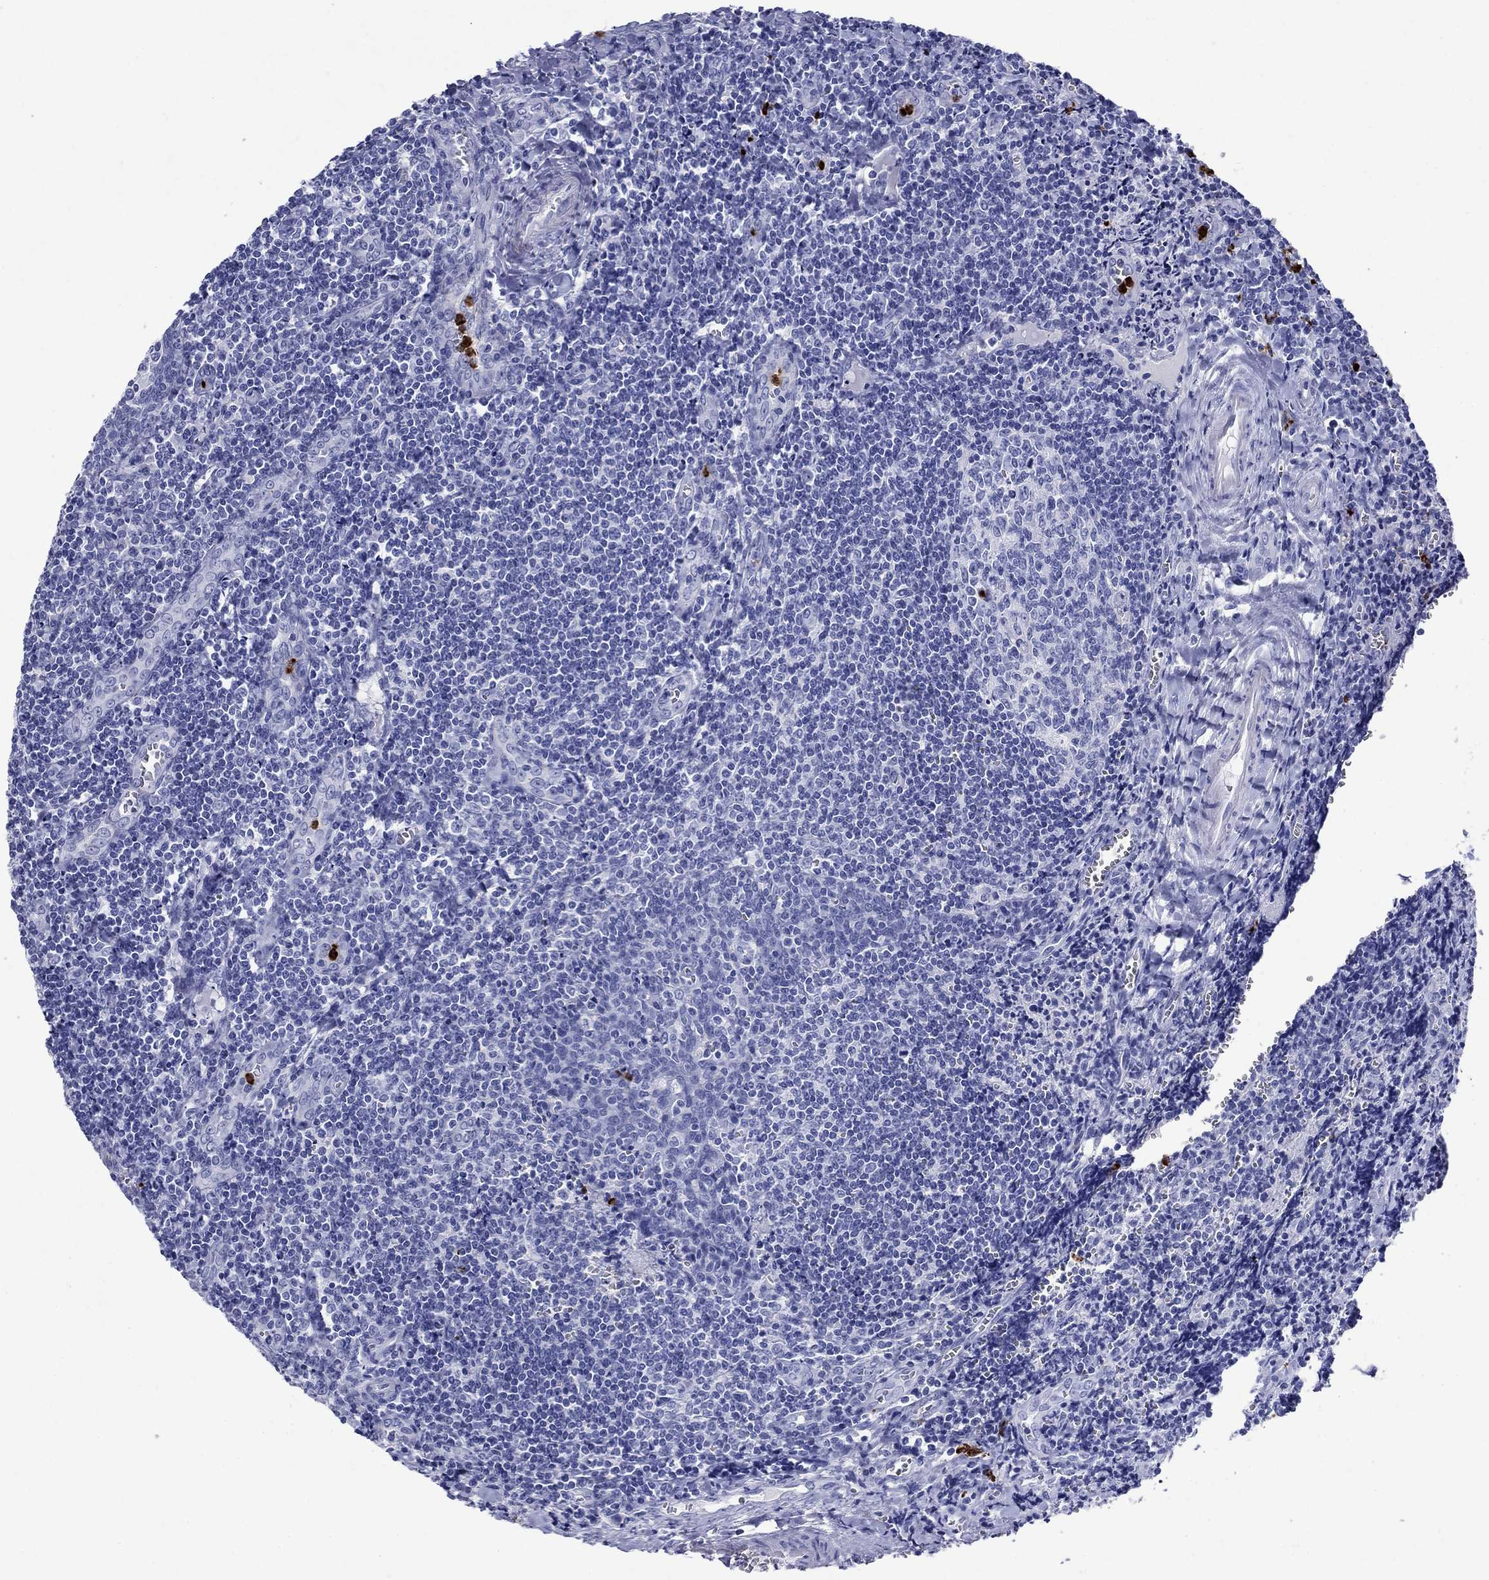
{"staining": {"intensity": "negative", "quantity": "none", "location": "none"}, "tissue": "tonsil", "cell_type": "Germinal center cells", "image_type": "normal", "snomed": [{"axis": "morphology", "description": "Normal tissue, NOS"}, {"axis": "morphology", "description": "Inflammation, NOS"}, {"axis": "topography", "description": "Tonsil"}], "caption": "Human tonsil stained for a protein using immunohistochemistry demonstrates no staining in germinal center cells.", "gene": "AZU1", "patient": {"sex": "female", "age": 31}}